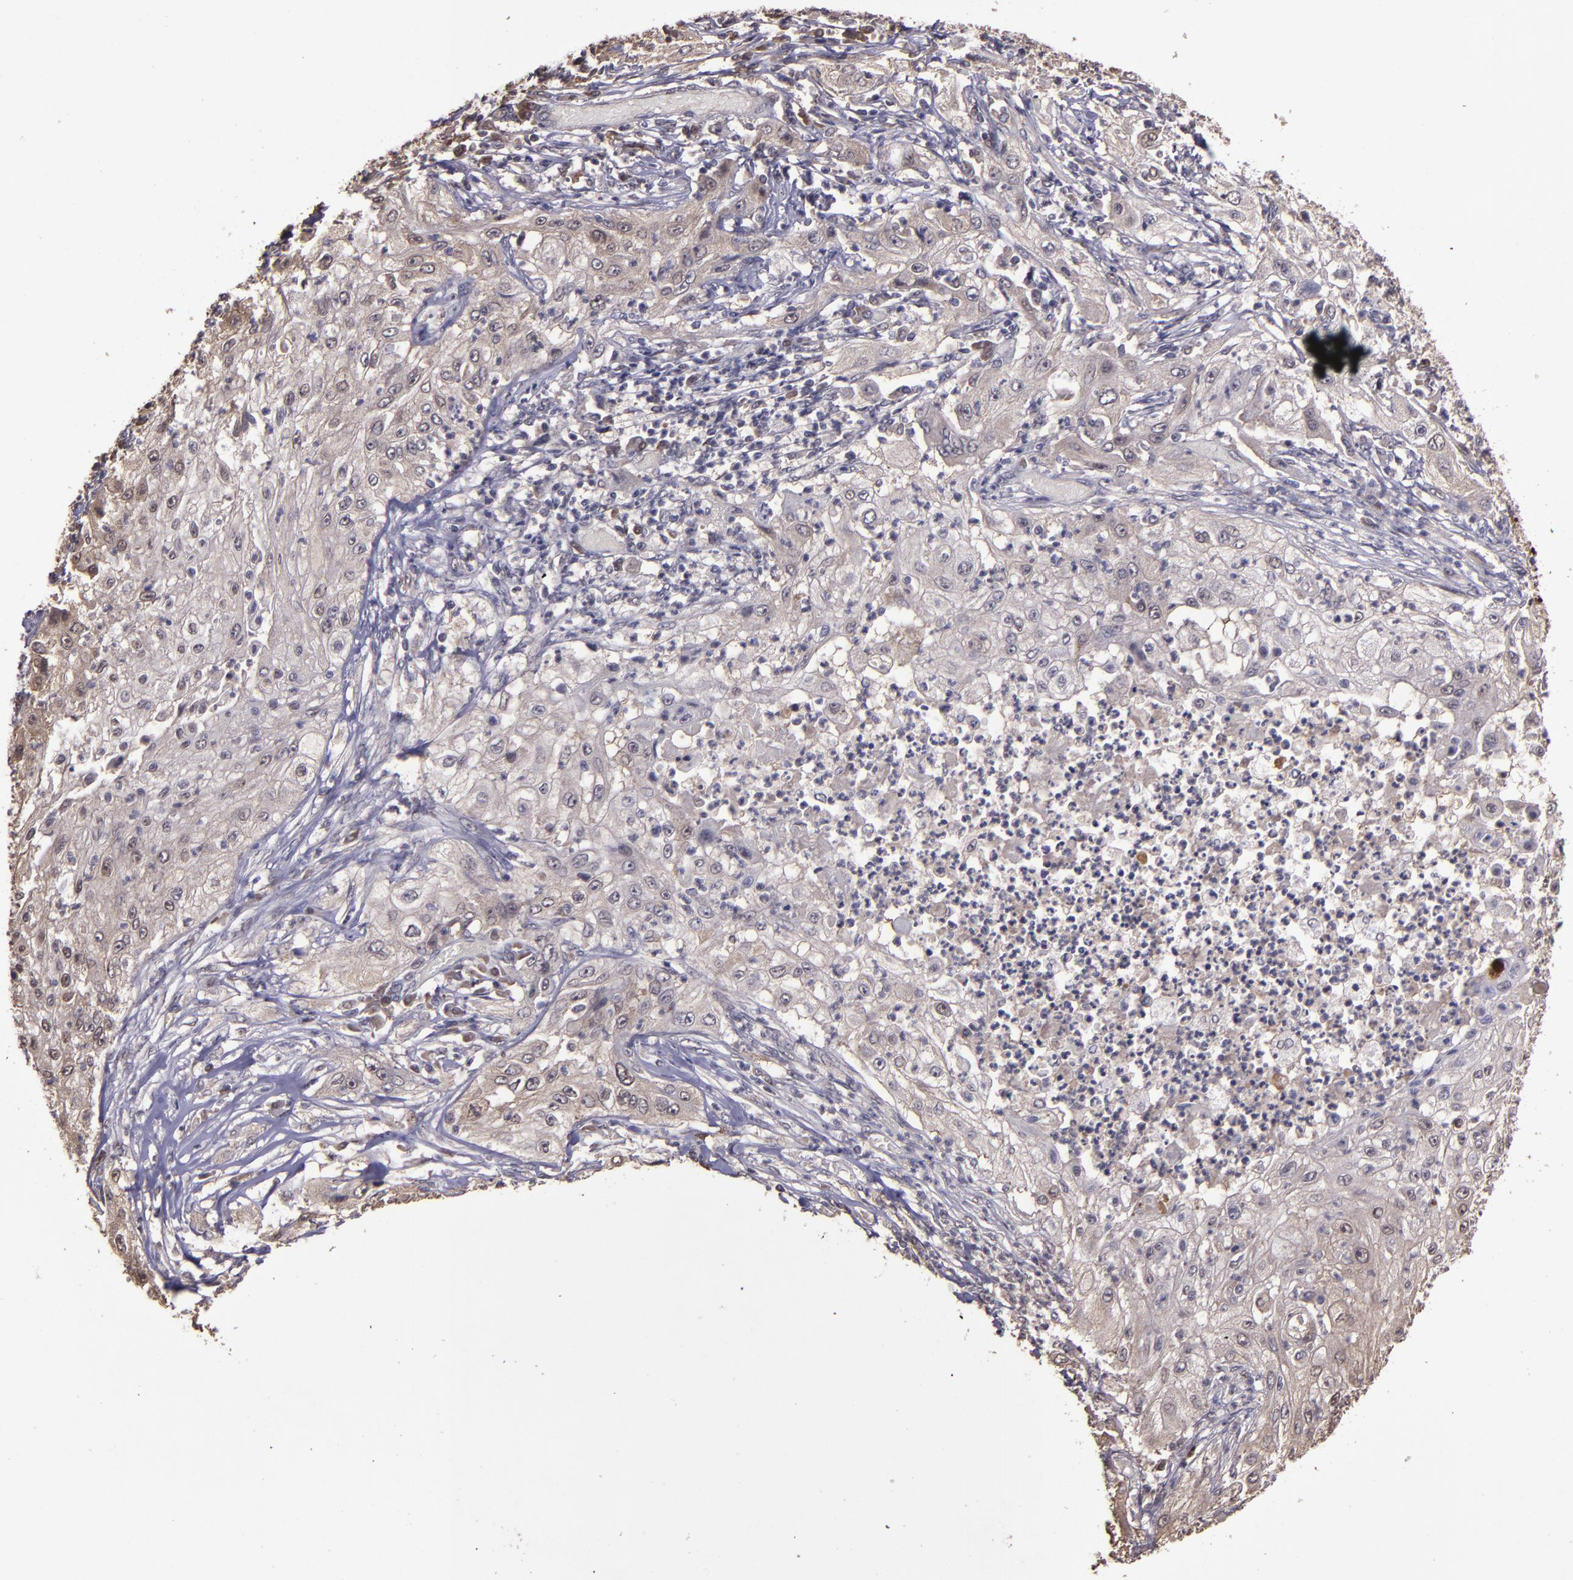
{"staining": {"intensity": "weak", "quantity": "<25%", "location": "cytoplasmic/membranous"}, "tissue": "lung cancer", "cell_type": "Tumor cells", "image_type": "cancer", "snomed": [{"axis": "morphology", "description": "Inflammation, NOS"}, {"axis": "morphology", "description": "Squamous cell carcinoma, NOS"}, {"axis": "topography", "description": "Lymph node"}, {"axis": "topography", "description": "Soft tissue"}, {"axis": "topography", "description": "Lung"}], "caption": "IHC histopathology image of human lung cancer stained for a protein (brown), which exhibits no expression in tumor cells. (Immunohistochemistry, brightfield microscopy, high magnification).", "gene": "SERPINF2", "patient": {"sex": "male", "age": 66}}